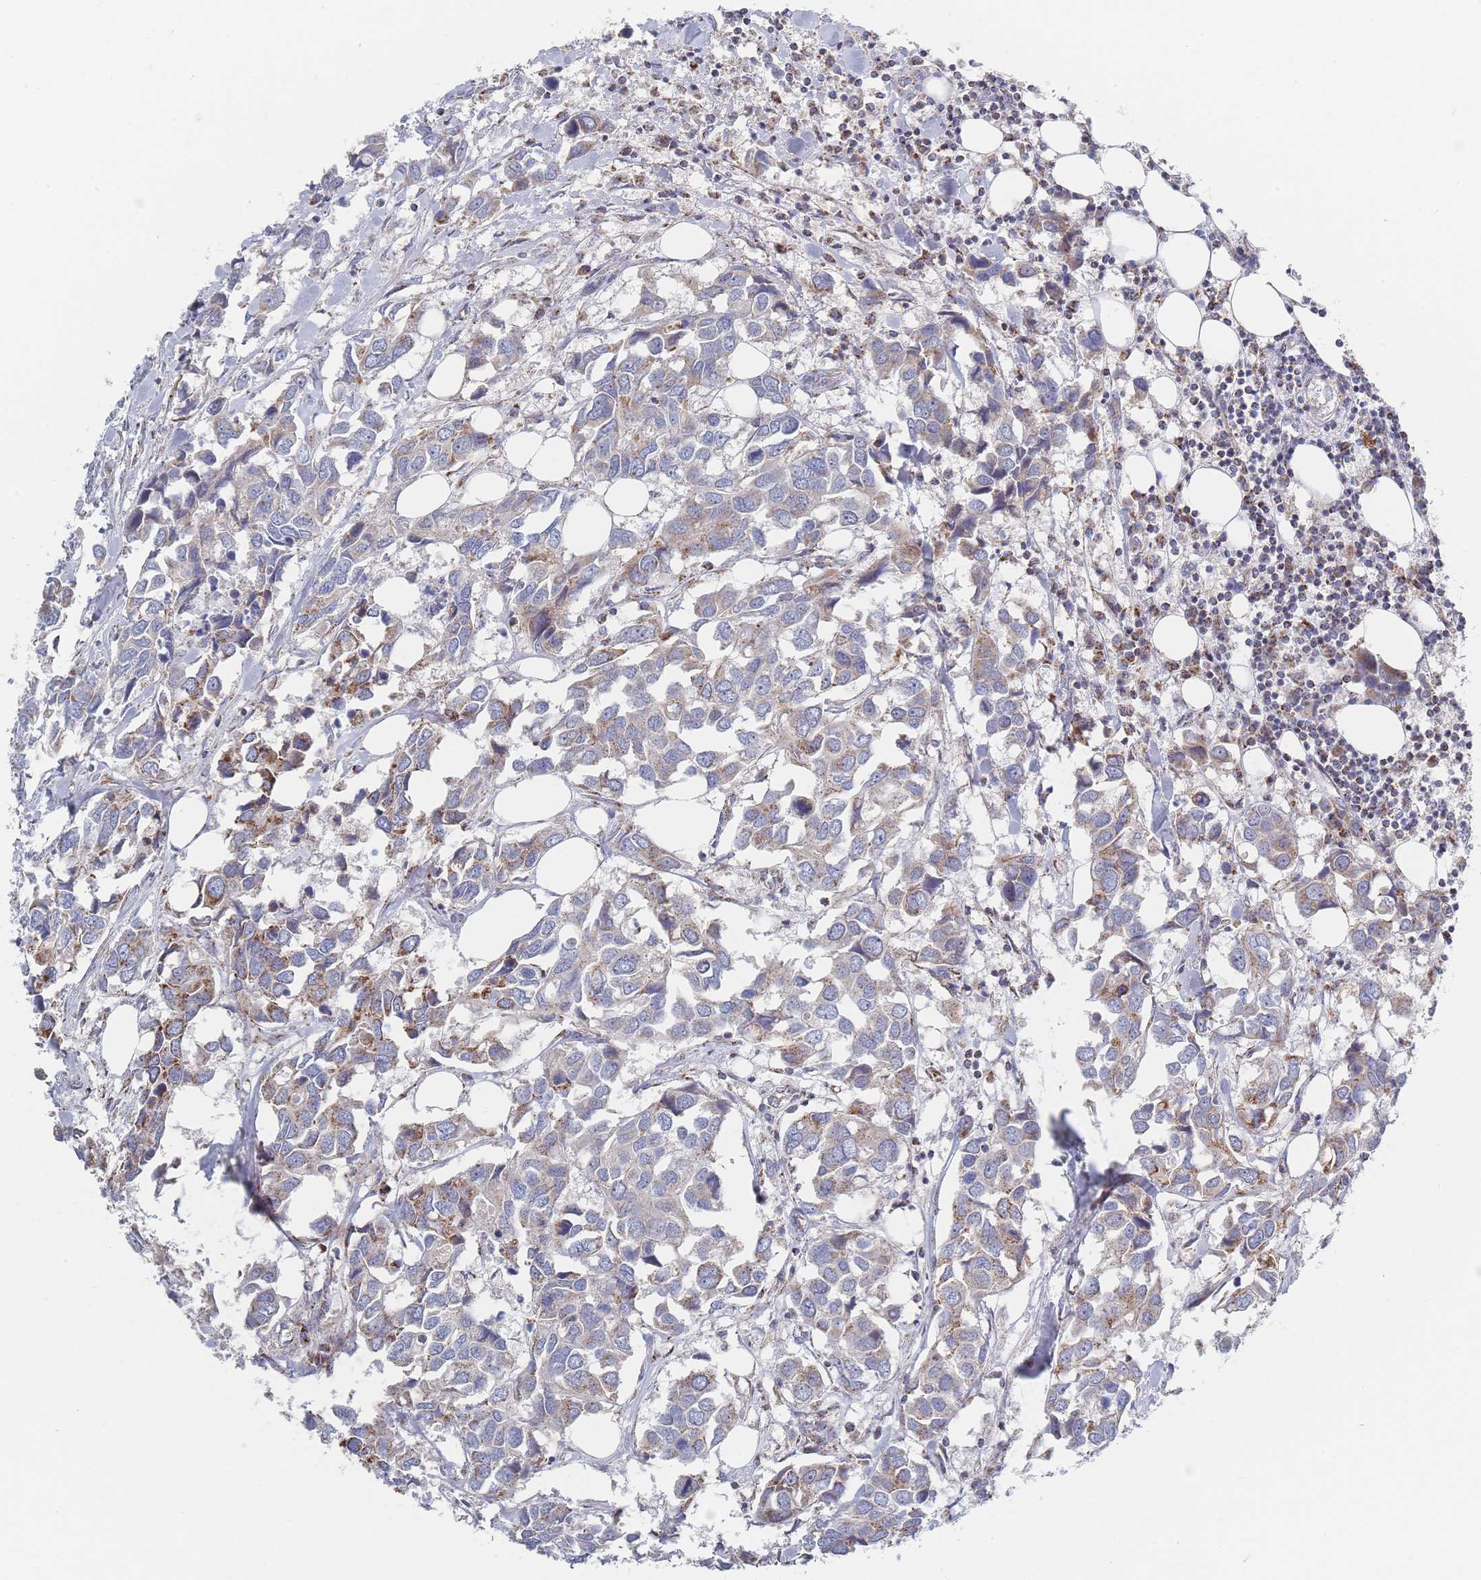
{"staining": {"intensity": "moderate", "quantity": "<25%", "location": "cytoplasmic/membranous"}, "tissue": "breast cancer", "cell_type": "Tumor cells", "image_type": "cancer", "snomed": [{"axis": "morphology", "description": "Duct carcinoma"}, {"axis": "topography", "description": "Breast"}], "caption": "Moderate cytoplasmic/membranous positivity is identified in about <25% of tumor cells in breast cancer.", "gene": "IKZF4", "patient": {"sex": "female", "age": 83}}